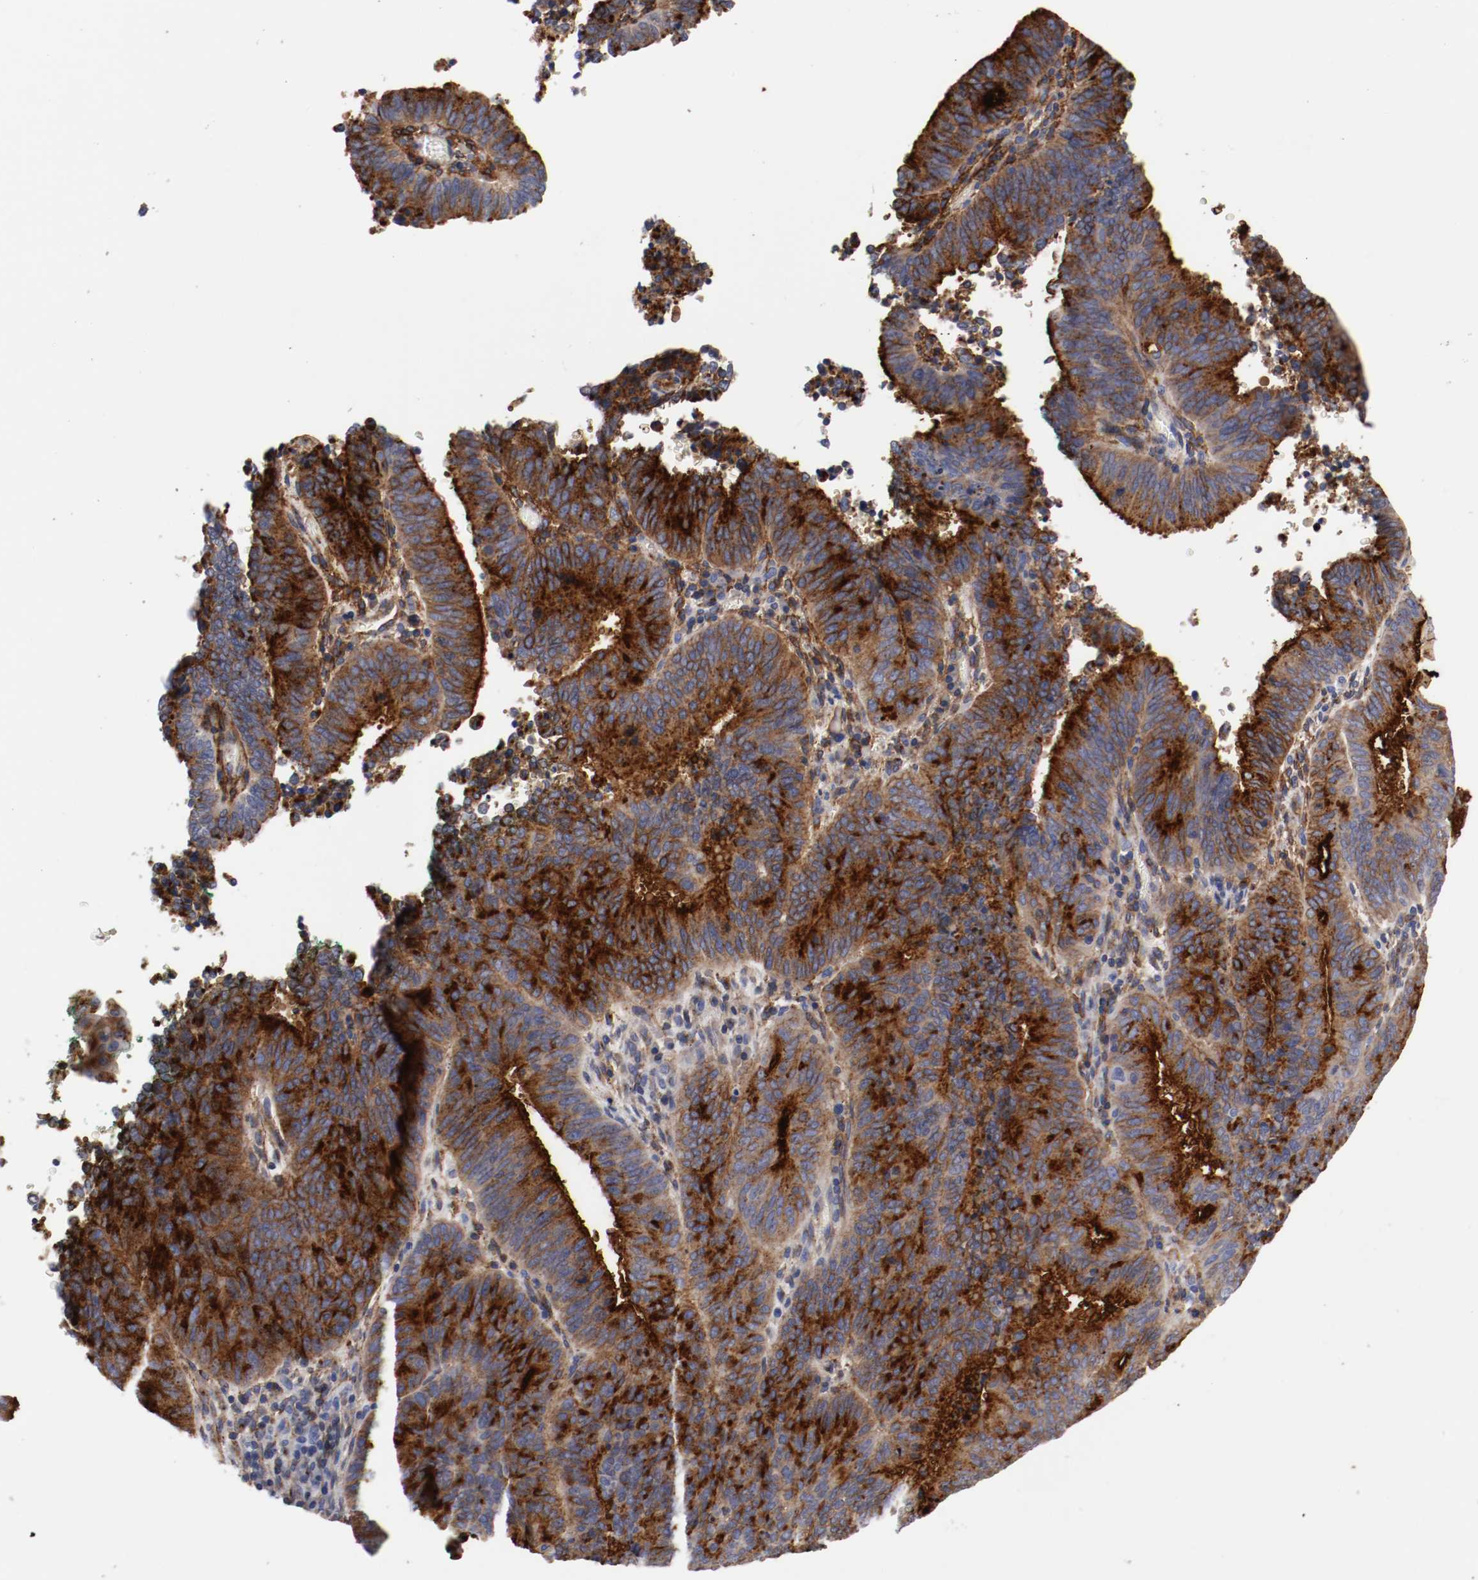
{"staining": {"intensity": "strong", "quantity": ">75%", "location": "cytoplasmic/membranous"}, "tissue": "cervical cancer", "cell_type": "Tumor cells", "image_type": "cancer", "snomed": [{"axis": "morphology", "description": "Adenocarcinoma, NOS"}, {"axis": "topography", "description": "Cervix"}], "caption": "IHC photomicrograph of neoplastic tissue: cervical cancer (adenocarcinoma) stained using immunohistochemistry exhibits high levels of strong protein expression localized specifically in the cytoplasmic/membranous of tumor cells, appearing as a cytoplasmic/membranous brown color.", "gene": "IFITM1", "patient": {"sex": "female", "age": 44}}